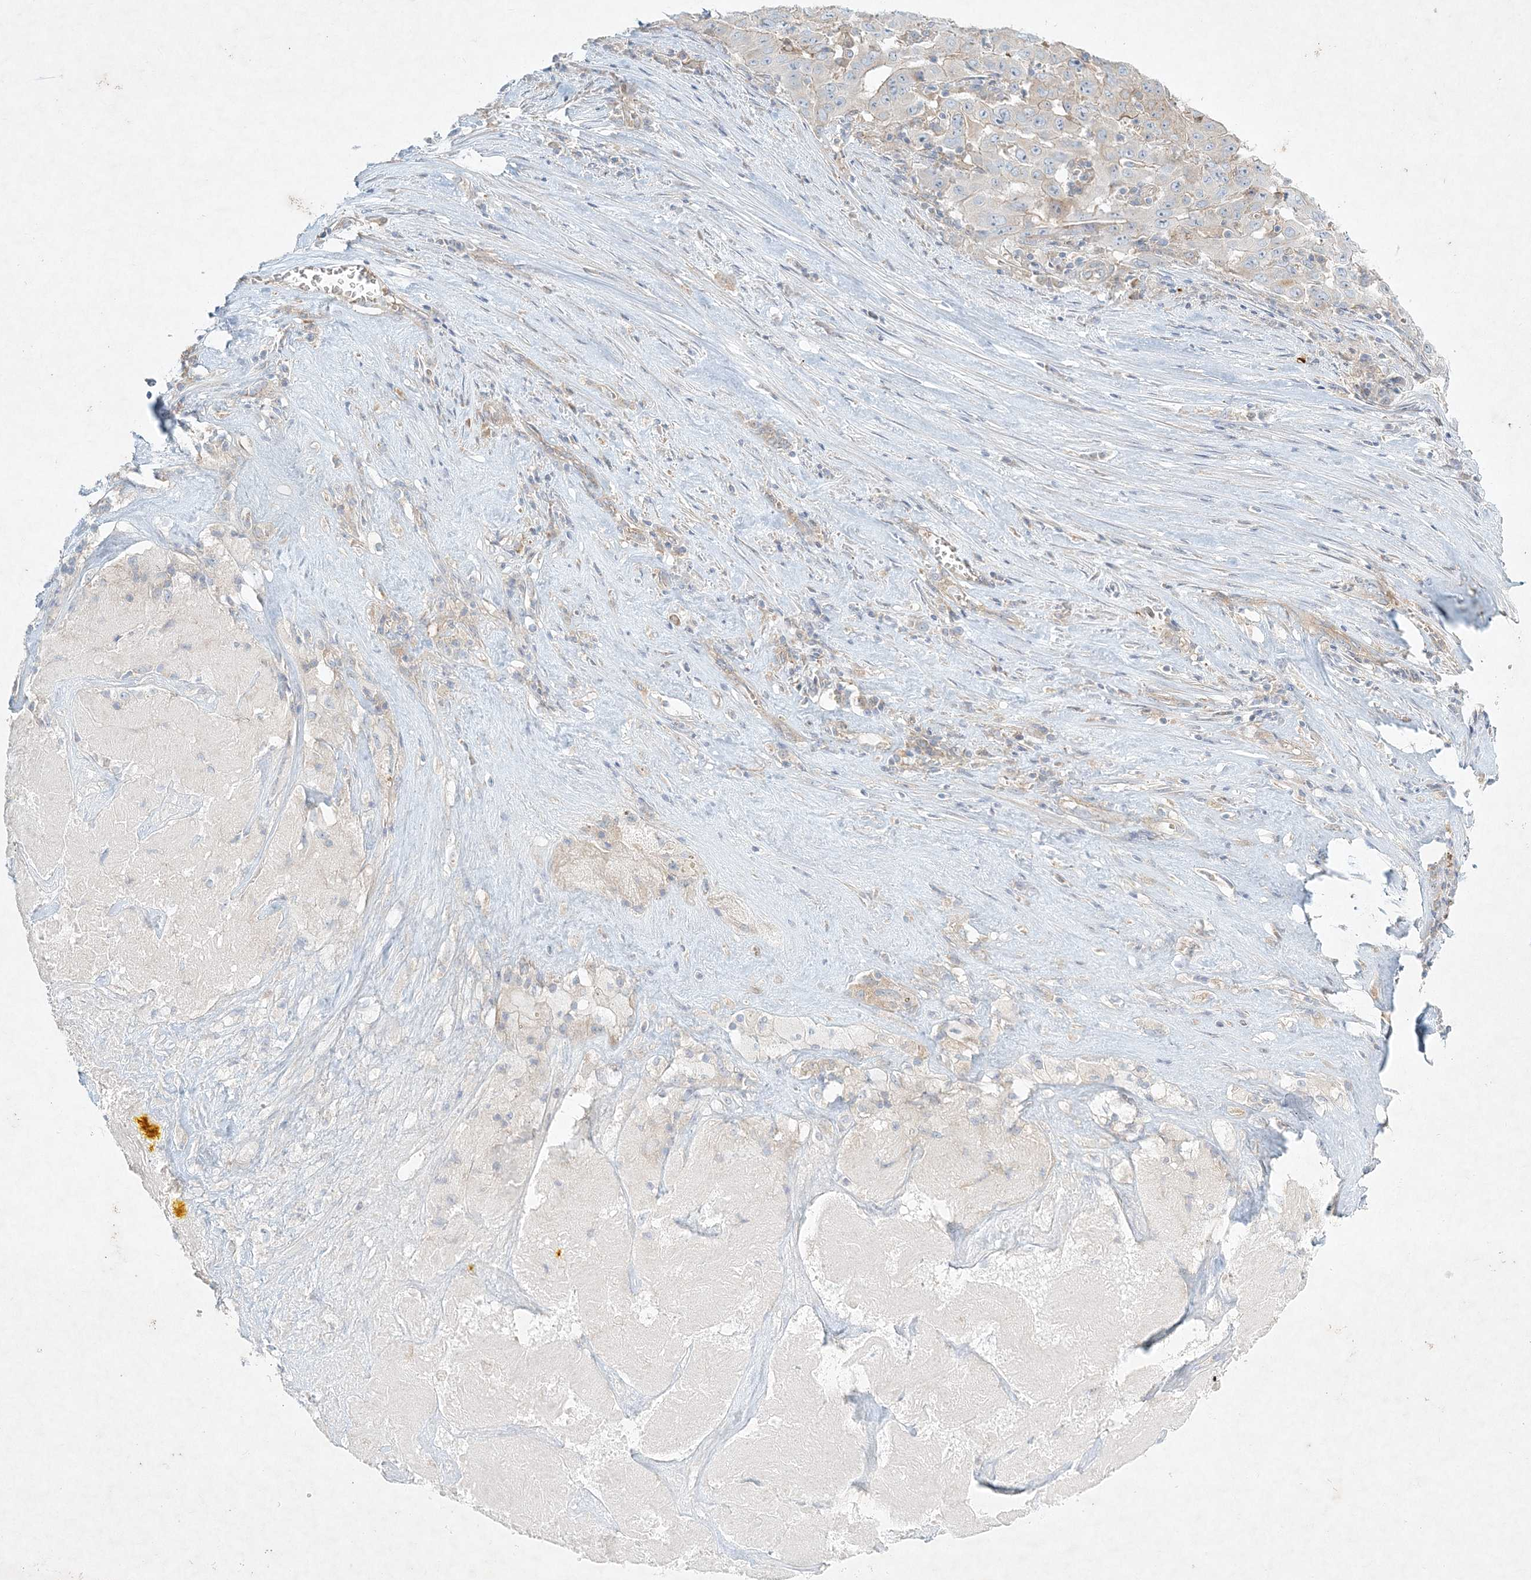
{"staining": {"intensity": "negative", "quantity": "none", "location": "none"}, "tissue": "pancreatic cancer", "cell_type": "Tumor cells", "image_type": "cancer", "snomed": [{"axis": "morphology", "description": "Adenocarcinoma, NOS"}, {"axis": "topography", "description": "Pancreas"}], "caption": "Immunohistochemical staining of human pancreatic adenocarcinoma reveals no significant positivity in tumor cells.", "gene": "STK11IP", "patient": {"sex": "male", "age": 63}}